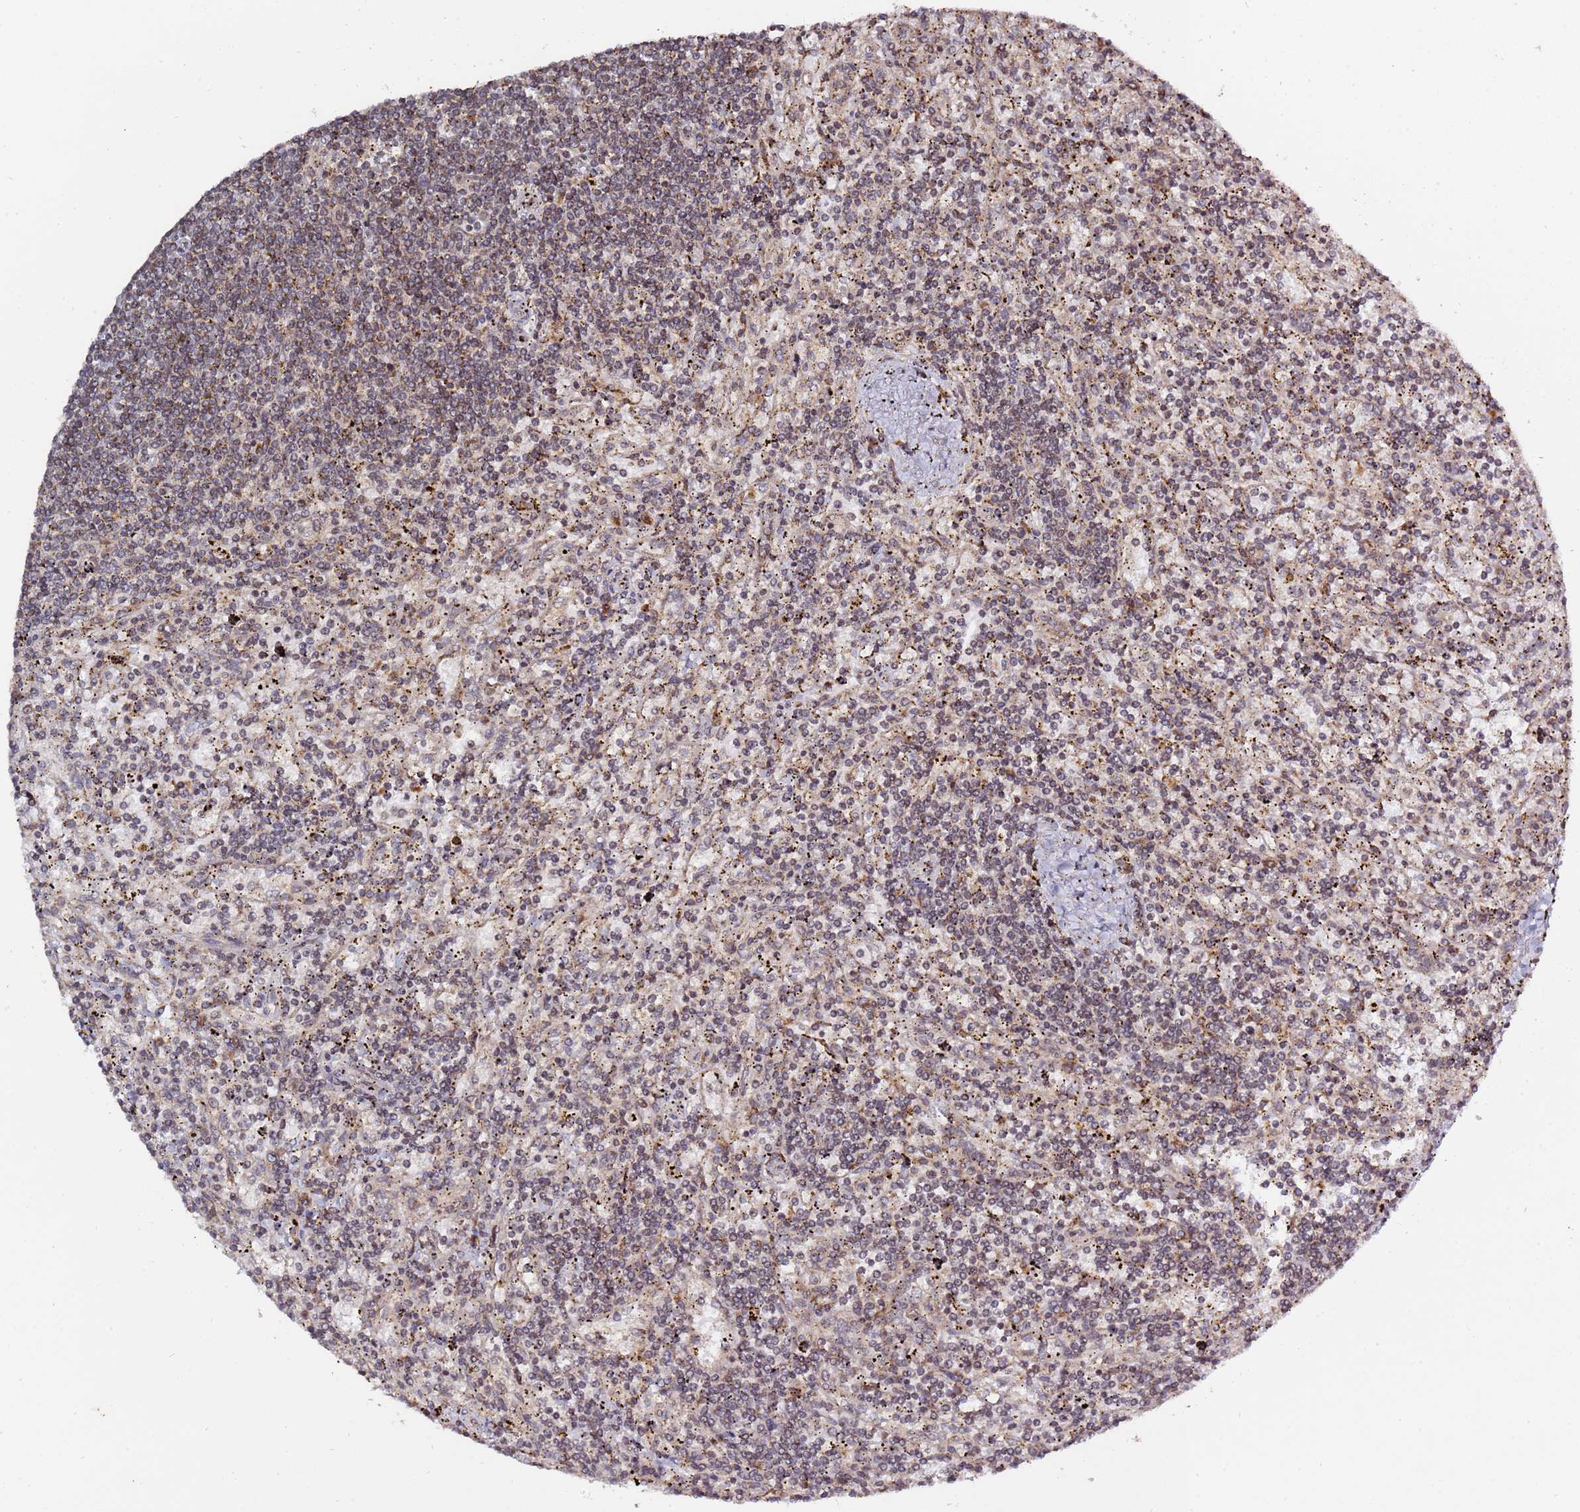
{"staining": {"intensity": "negative", "quantity": "none", "location": "none"}, "tissue": "lymphoma", "cell_type": "Tumor cells", "image_type": "cancer", "snomed": [{"axis": "morphology", "description": "Malignant lymphoma, non-Hodgkin's type, Low grade"}, {"axis": "topography", "description": "Spleen"}], "caption": "Immunohistochemistry (IHC) histopathology image of low-grade malignant lymphoma, non-Hodgkin's type stained for a protein (brown), which exhibits no staining in tumor cells.", "gene": "RCOR2", "patient": {"sex": "male", "age": 76}}